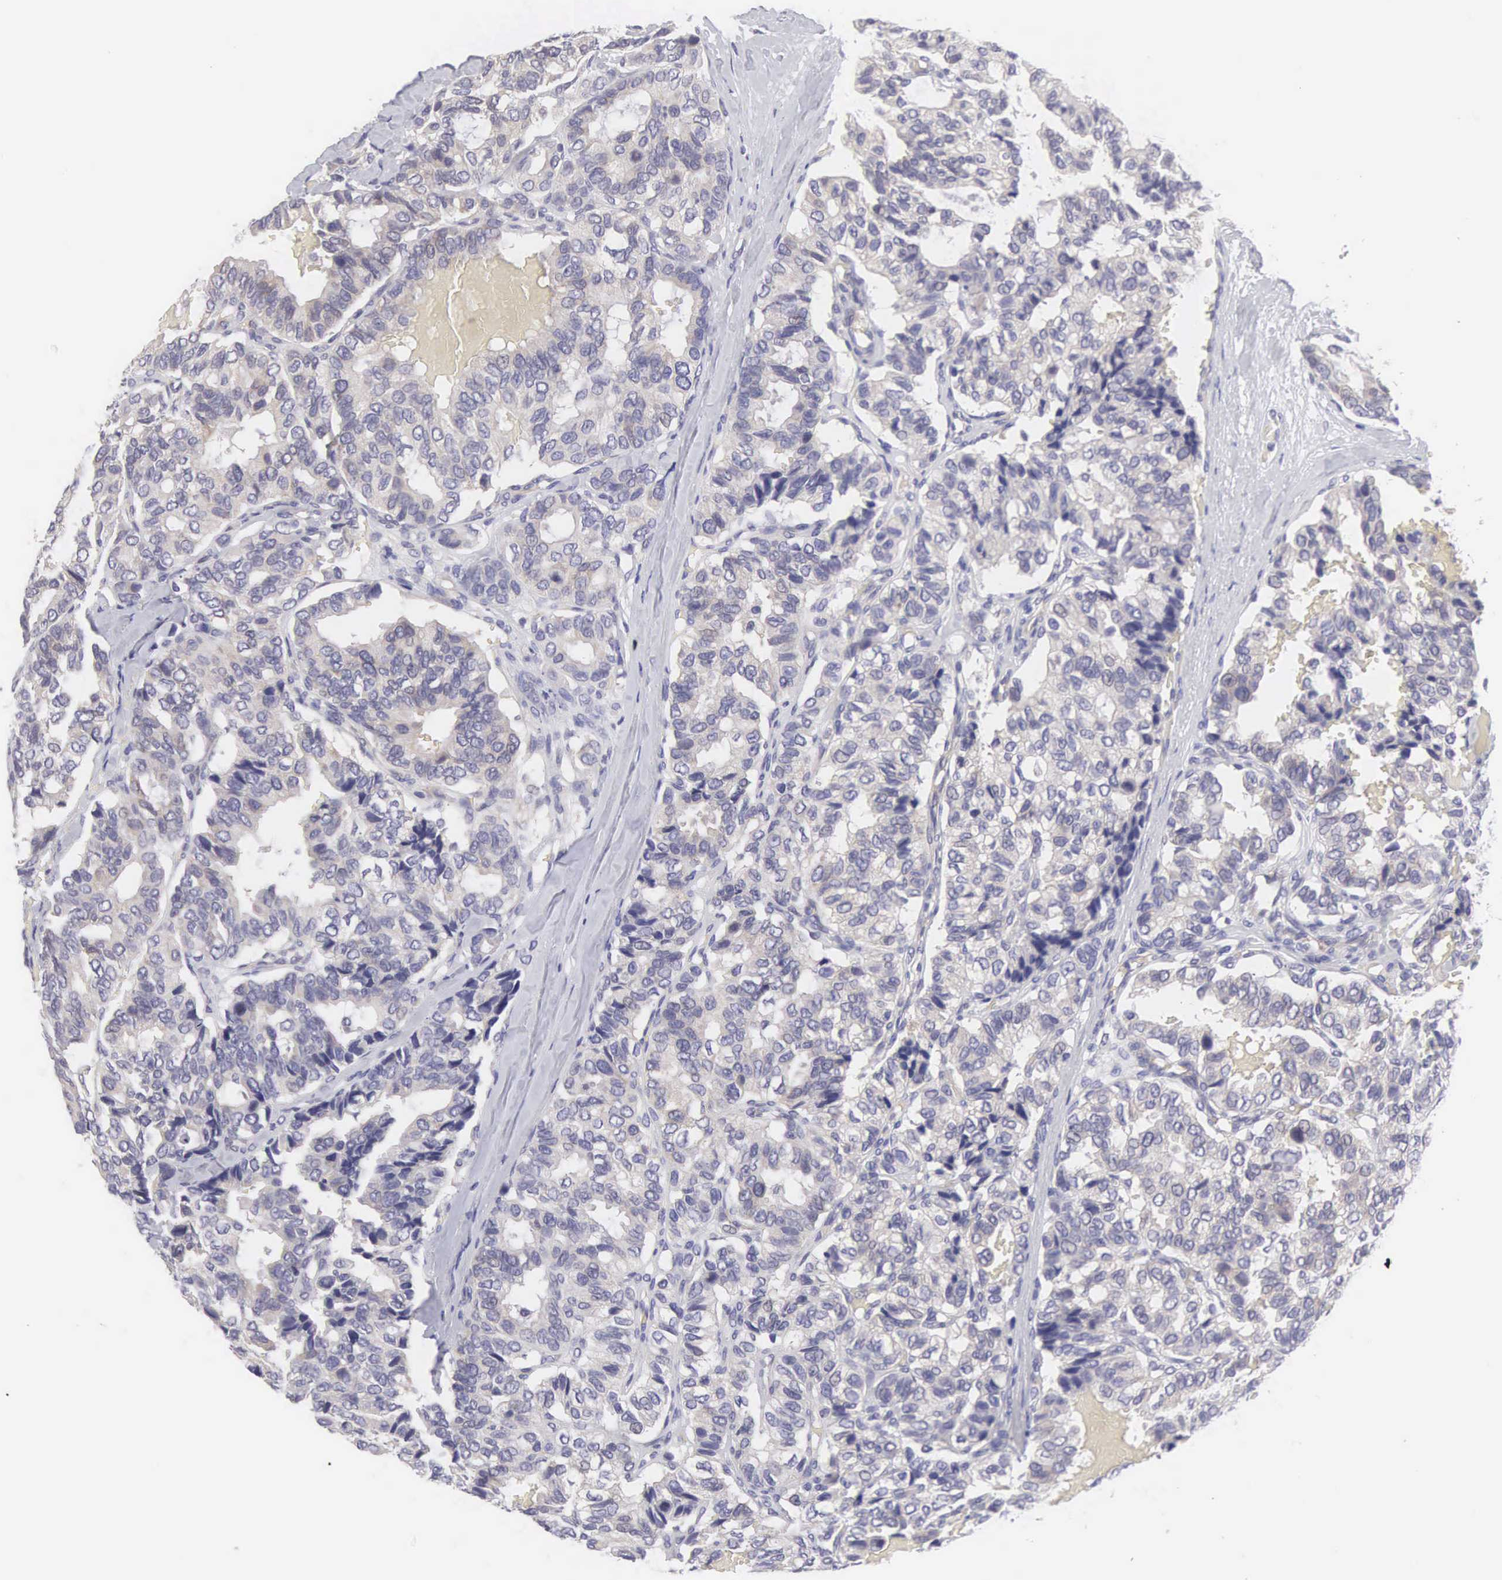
{"staining": {"intensity": "negative", "quantity": "none", "location": "none"}, "tissue": "breast cancer", "cell_type": "Tumor cells", "image_type": "cancer", "snomed": [{"axis": "morphology", "description": "Duct carcinoma"}, {"axis": "topography", "description": "Breast"}], "caption": "This is an immunohistochemistry micrograph of breast intraductal carcinoma. There is no staining in tumor cells.", "gene": "SLITRK4", "patient": {"sex": "female", "age": 69}}